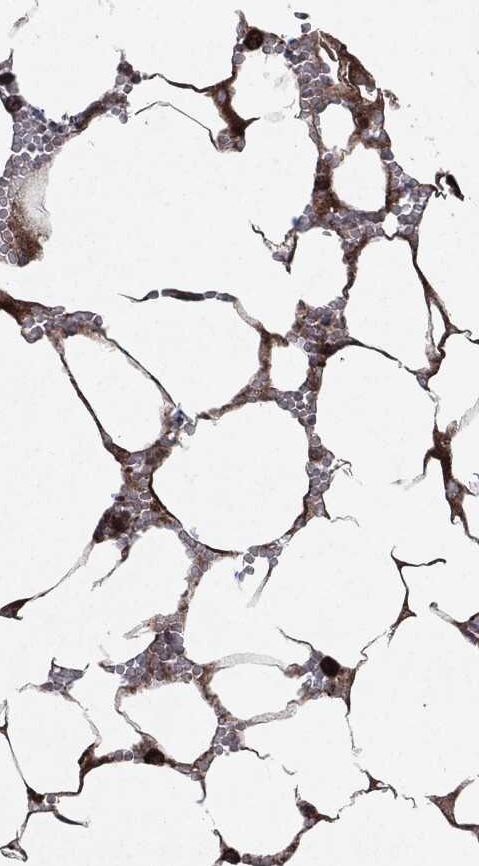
{"staining": {"intensity": "strong", "quantity": "25%-75%", "location": "cytoplasmic/membranous"}, "tissue": "bone marrow", "cell_type": "Hematopoietic cells", "image_type": "normal", "snomed": [{"axis": "morphology", "description": "Normal tissue, NOS"}, {"axis": "topography", "description": "Bone marrow"}], "caption": "Brown immunohistochemical staining in normal human bone marrow exhibits strong cytoplasmic/membranous staining in about 25%-75% of hematopoietic cells.", "gene": "RAF1", "patient": {"sex": "female", "age": 64}}